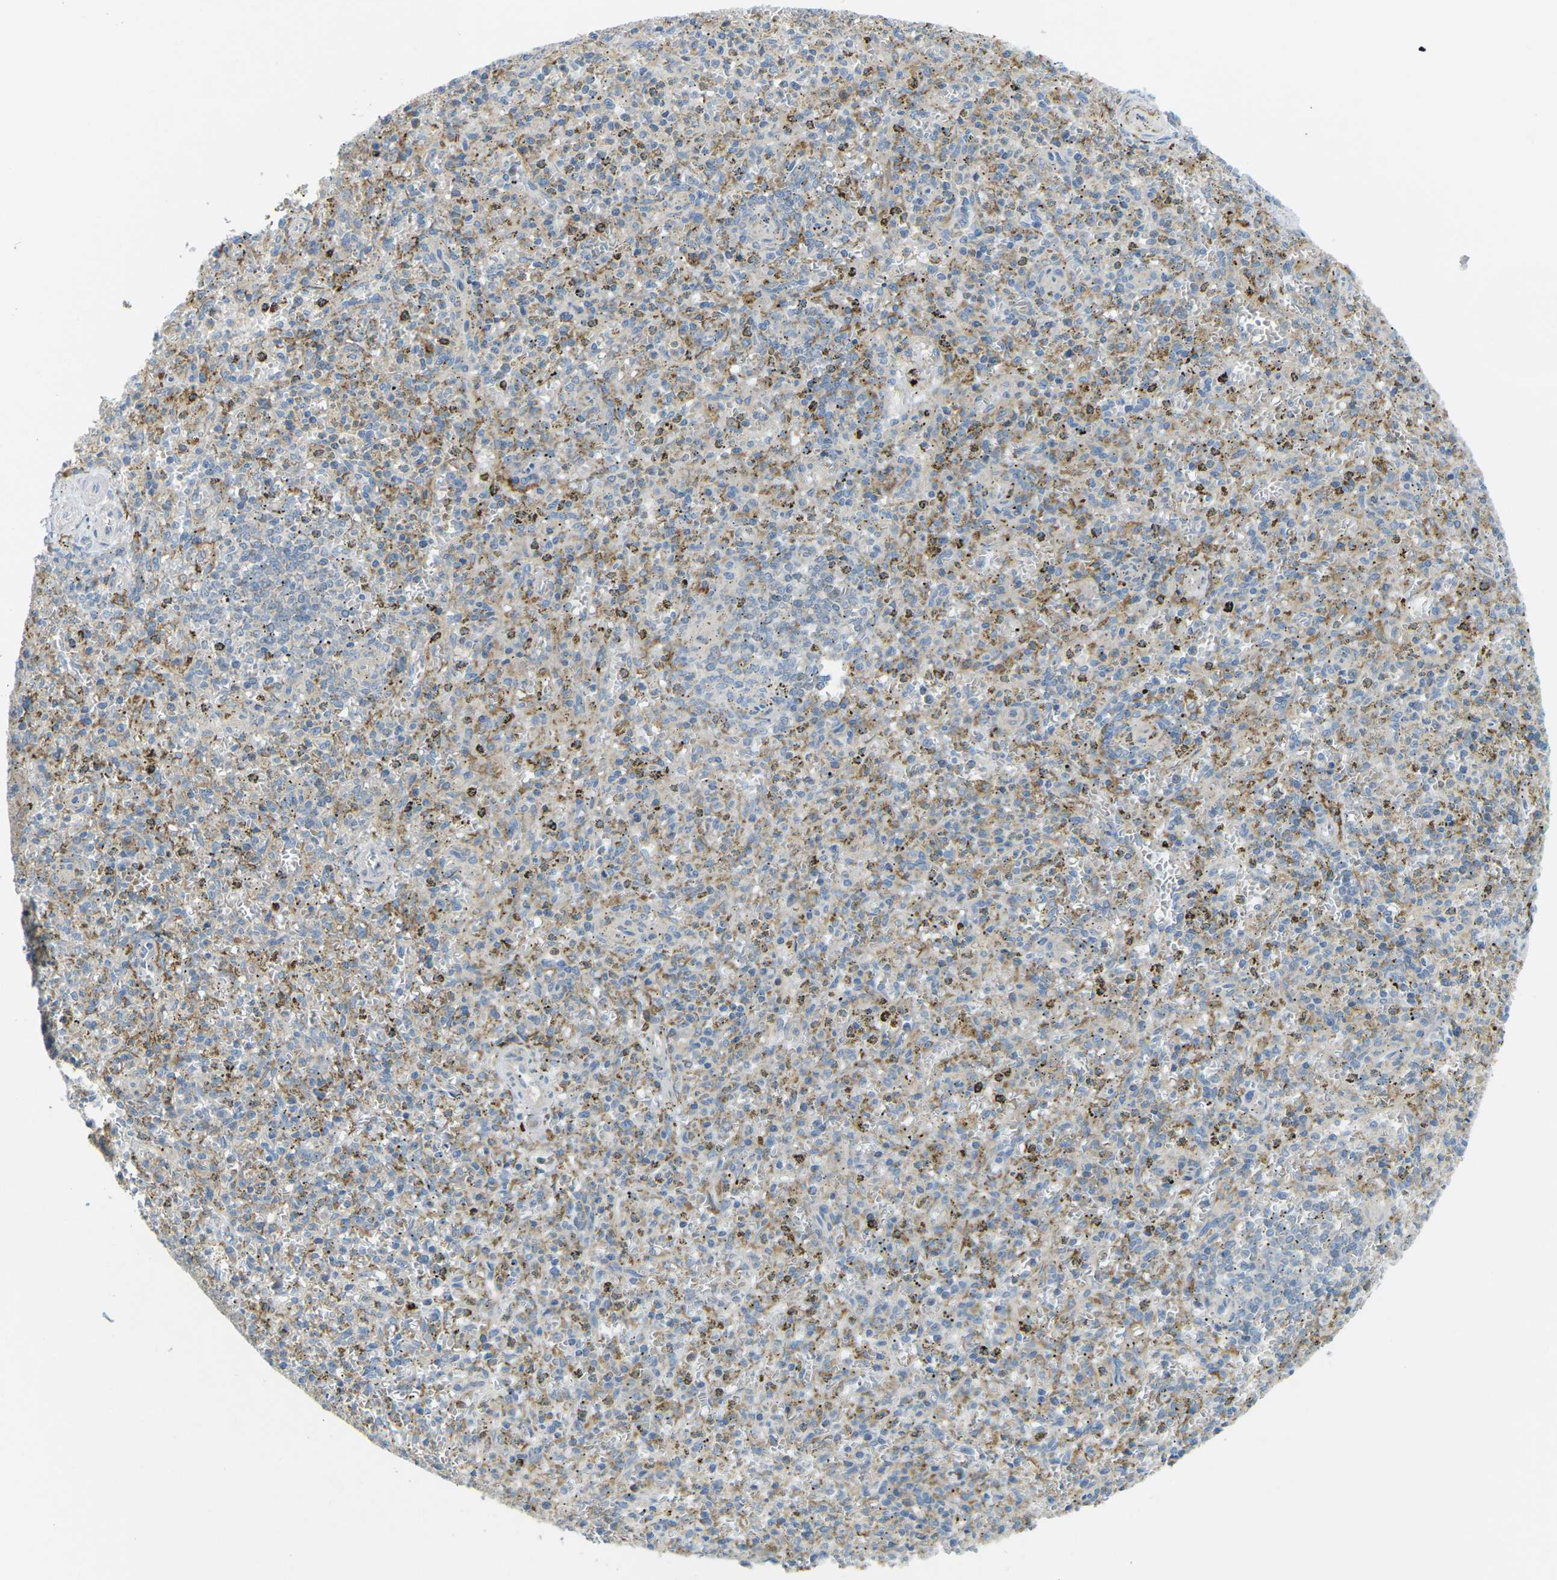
{"staining": {"intensity": "weak", "quantity": "25%-75%", "location": "cytoplasmic/membranous"}, "tissue": "spleen", "cell_type": "Cells in red pulp", "image_type": "normal", "snomed": [{"axis": "morphology", "description": "Normal tissue, NOS"}, {"axis": "topography", "description": "Spleen"}], "caption": "Immunohistochemistry (IHC) of unremarkable human spleen reveals low levels of weak cytoplasmic/membranous expression in approximately 25%-75% of cells in red pulp.", "gene": "MYLK4", "patient": {"sex": "male", "age": 72}}